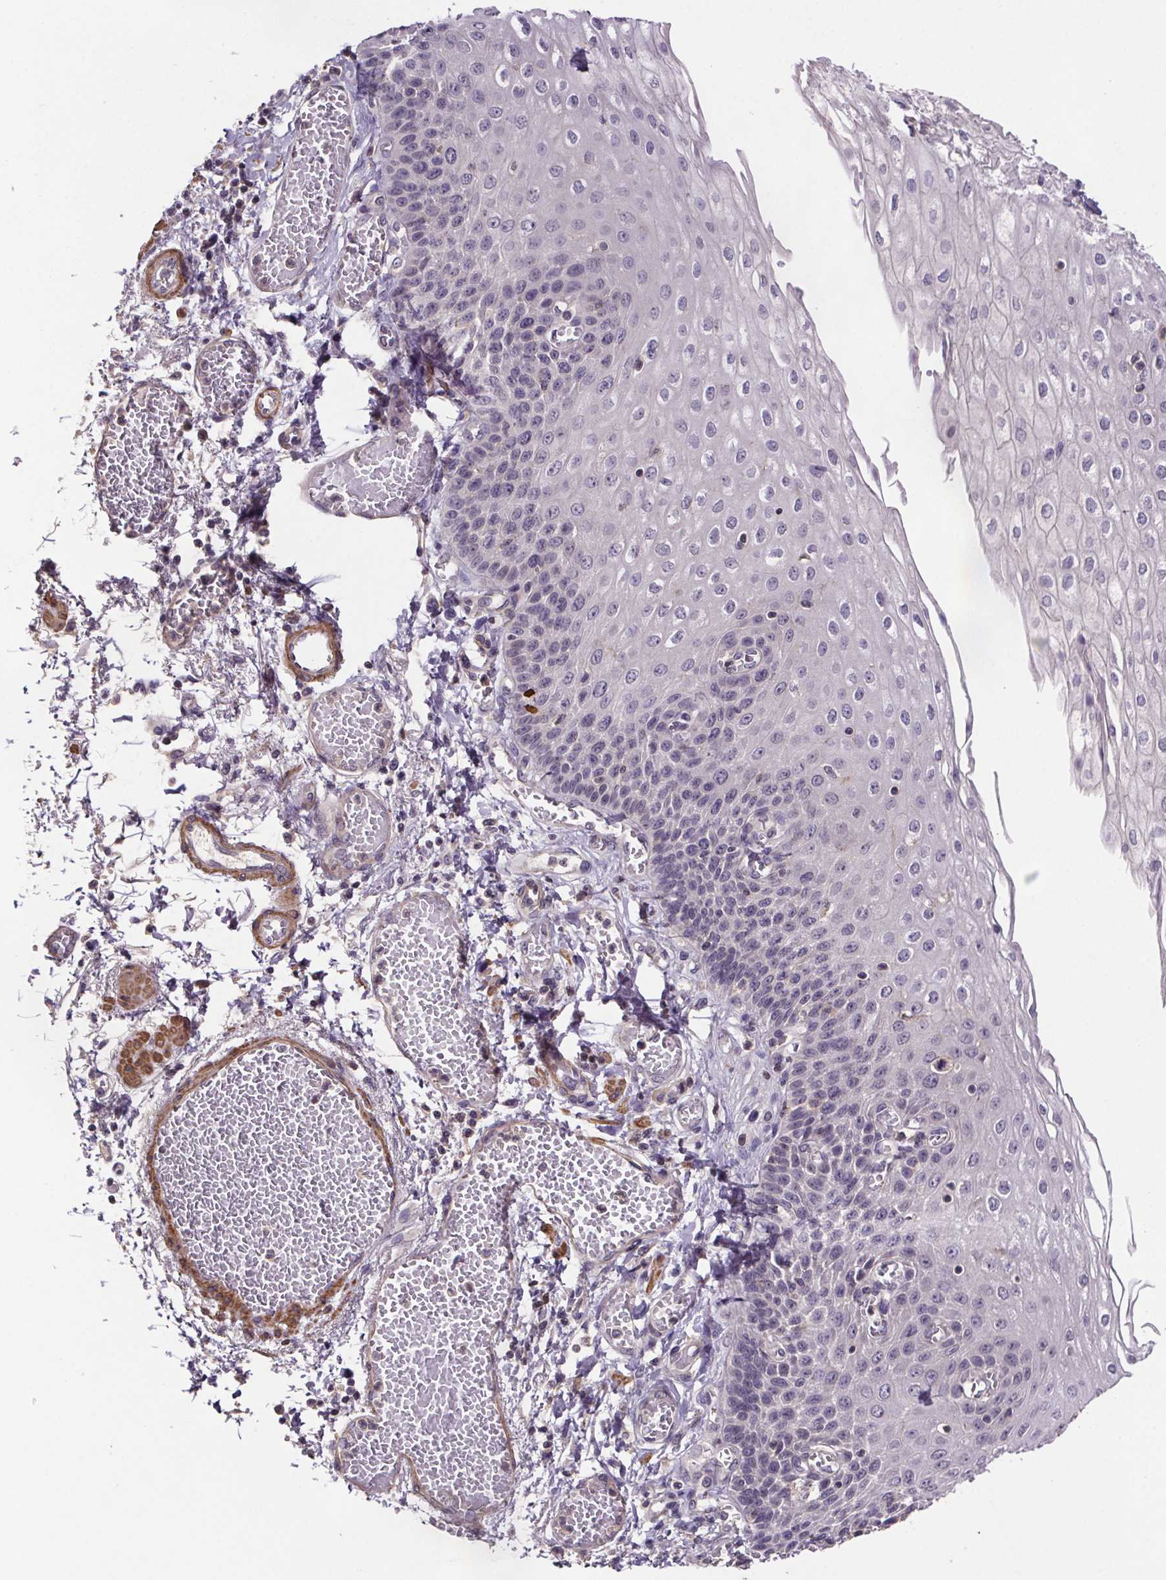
{"staining": {"intensity": "negative", "quantity": "none", "location": "none"}, "tissue": "esophagus", "cell_type": "Squamous epithelial cells", "image_type": "normal", "snomed": [{"axis": "morphology", "description": "Normal tissue, NOS"}, {"axis": "morphology", "description": "Adenocarcinoma, NOS"}, {"axis": "topography", "description": "Esophagus"}], "caption": "Squamous epithelial cells show no significant protein positivity in benign esophagus.", "gene": "CLN3", "patient": {"sex": "male", "age": 81}}